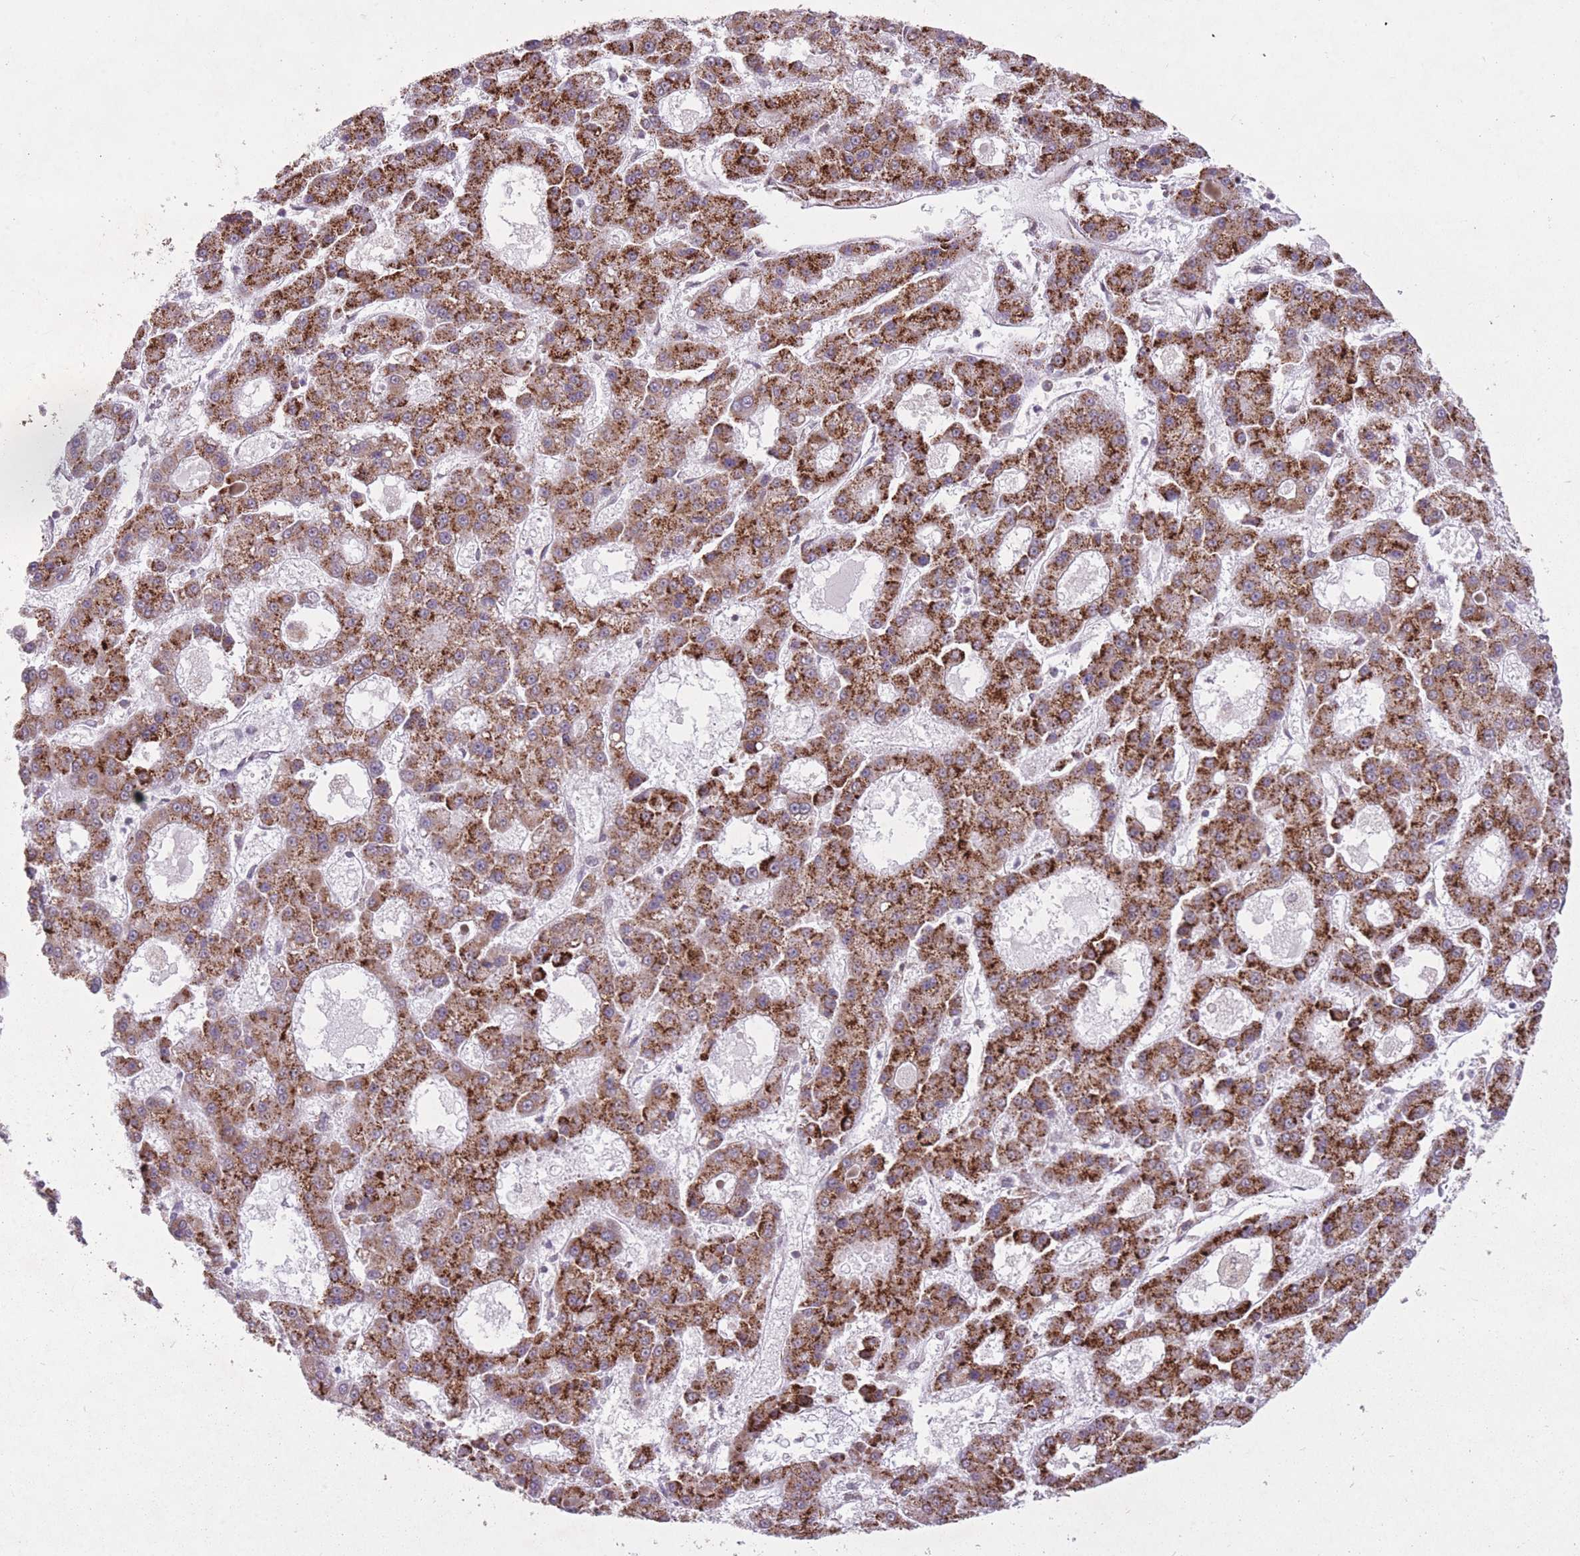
{"staining": {"intensity": "strong", "quantity": ">75%", "location": "cytoplasmic/membranous"}, "tissue": "liver cancer", "cell_type": "Tumor cells", "image_type": "cancer", "snomed": [{"axis": "morphology", "description": "Carcinoma, Hepatocellular, NOS"}, {"axis": "topography", "description": "Liver"}], "caption": "IHC image of human liver cancer (hepatocellular carcinoma) stained for a protein (brown), which reveals high levels of strong cytoplasmic/membranous positivity in about >75% of tumor cells.", "gene": "DPYSL4", "patient": {"sex": "male", "age": 70}}